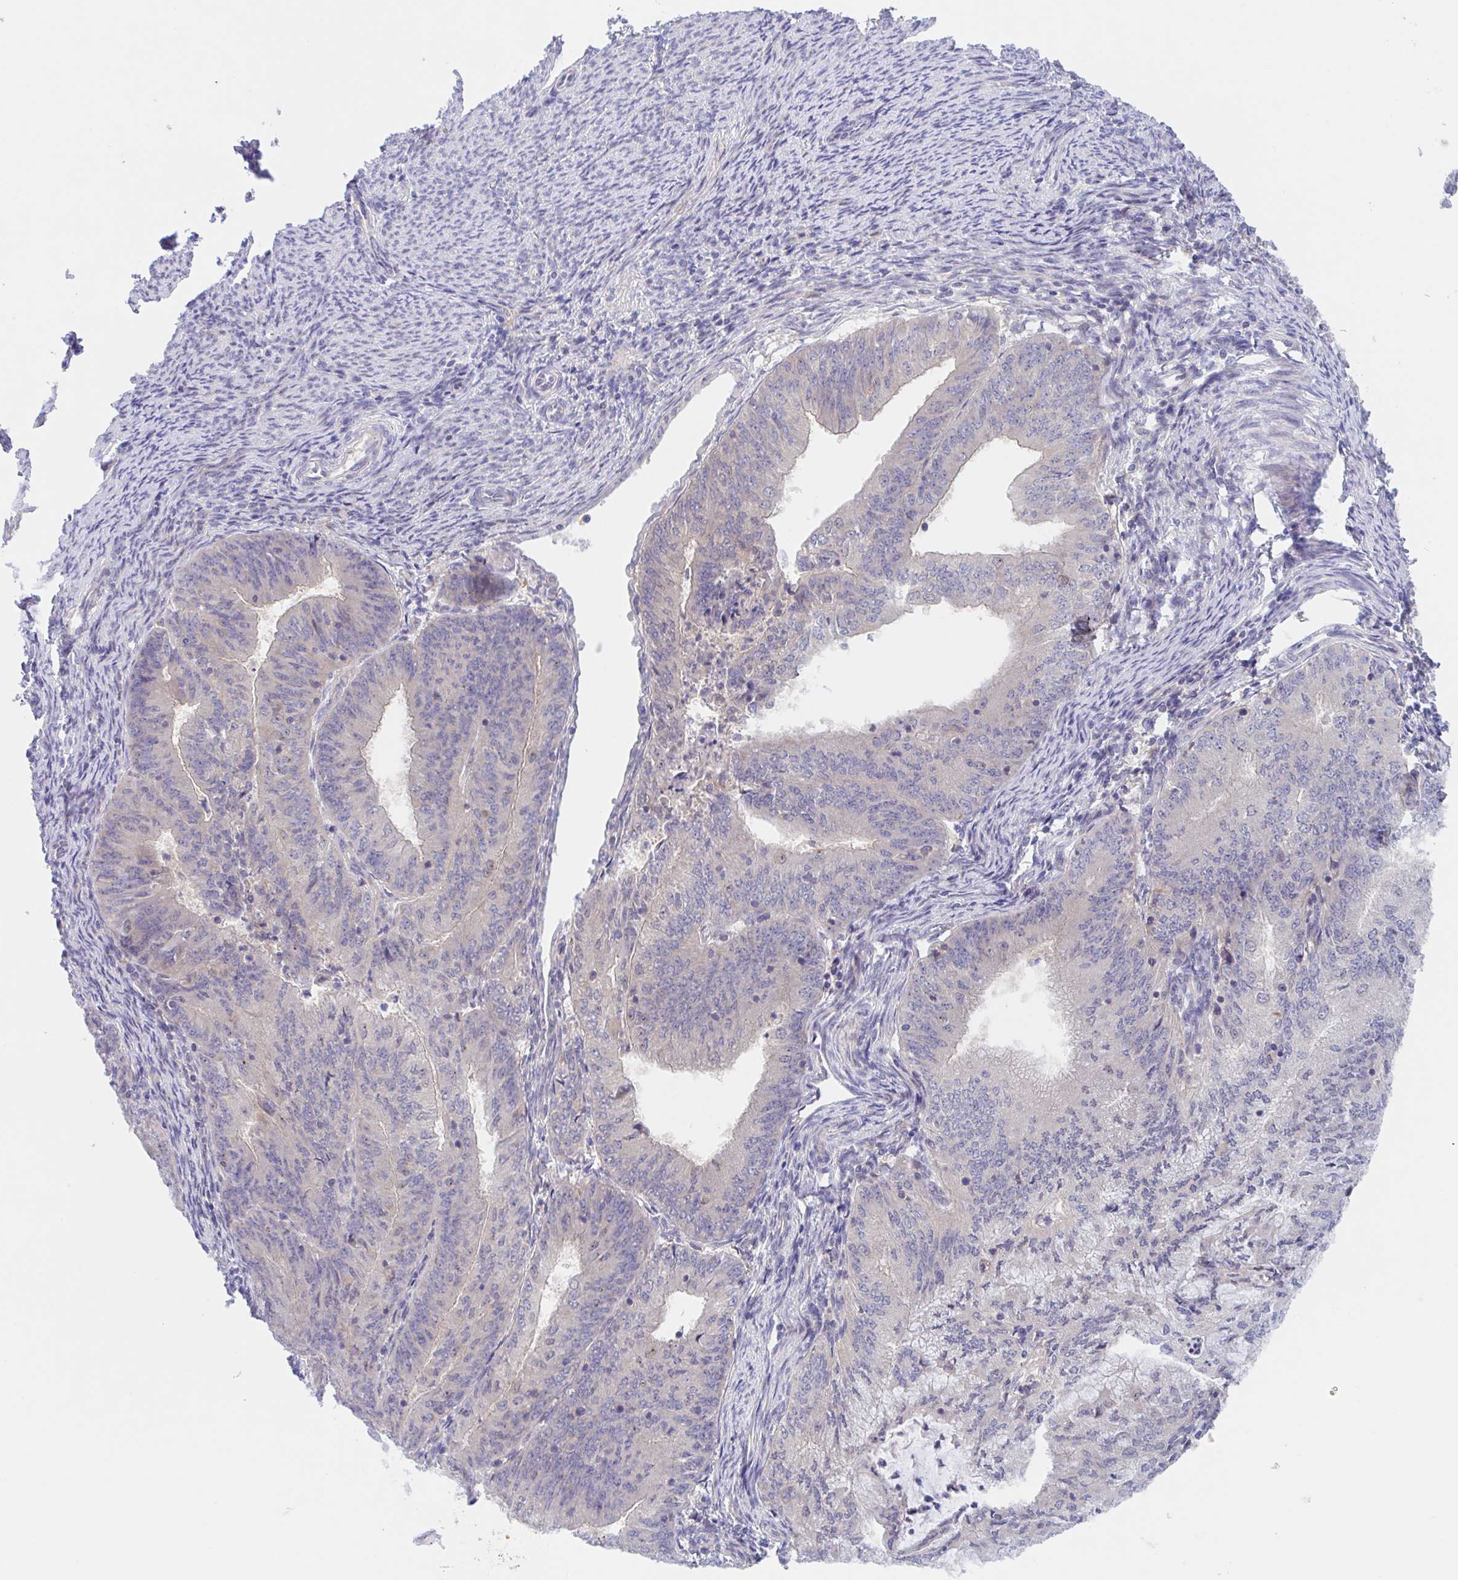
{"staining": {"intensity": "negative", "quantity": "none", "location": "none"}, "tissue": "endometrial cancer", "cell_type": "Tumor cells", "image_type": "cancer", "snomed": [{"axis": "morphology", "description": "Adenocarcinoma, NOS"}, {"axis": "topography", "description": "Endometrium"}], "caption": "Immunohistochemical staining of human endometrial cancer reveals no significant expression in tumor cells.", "gene": "TMEM86A", "patient": {"sex": "female", "age": 57}}